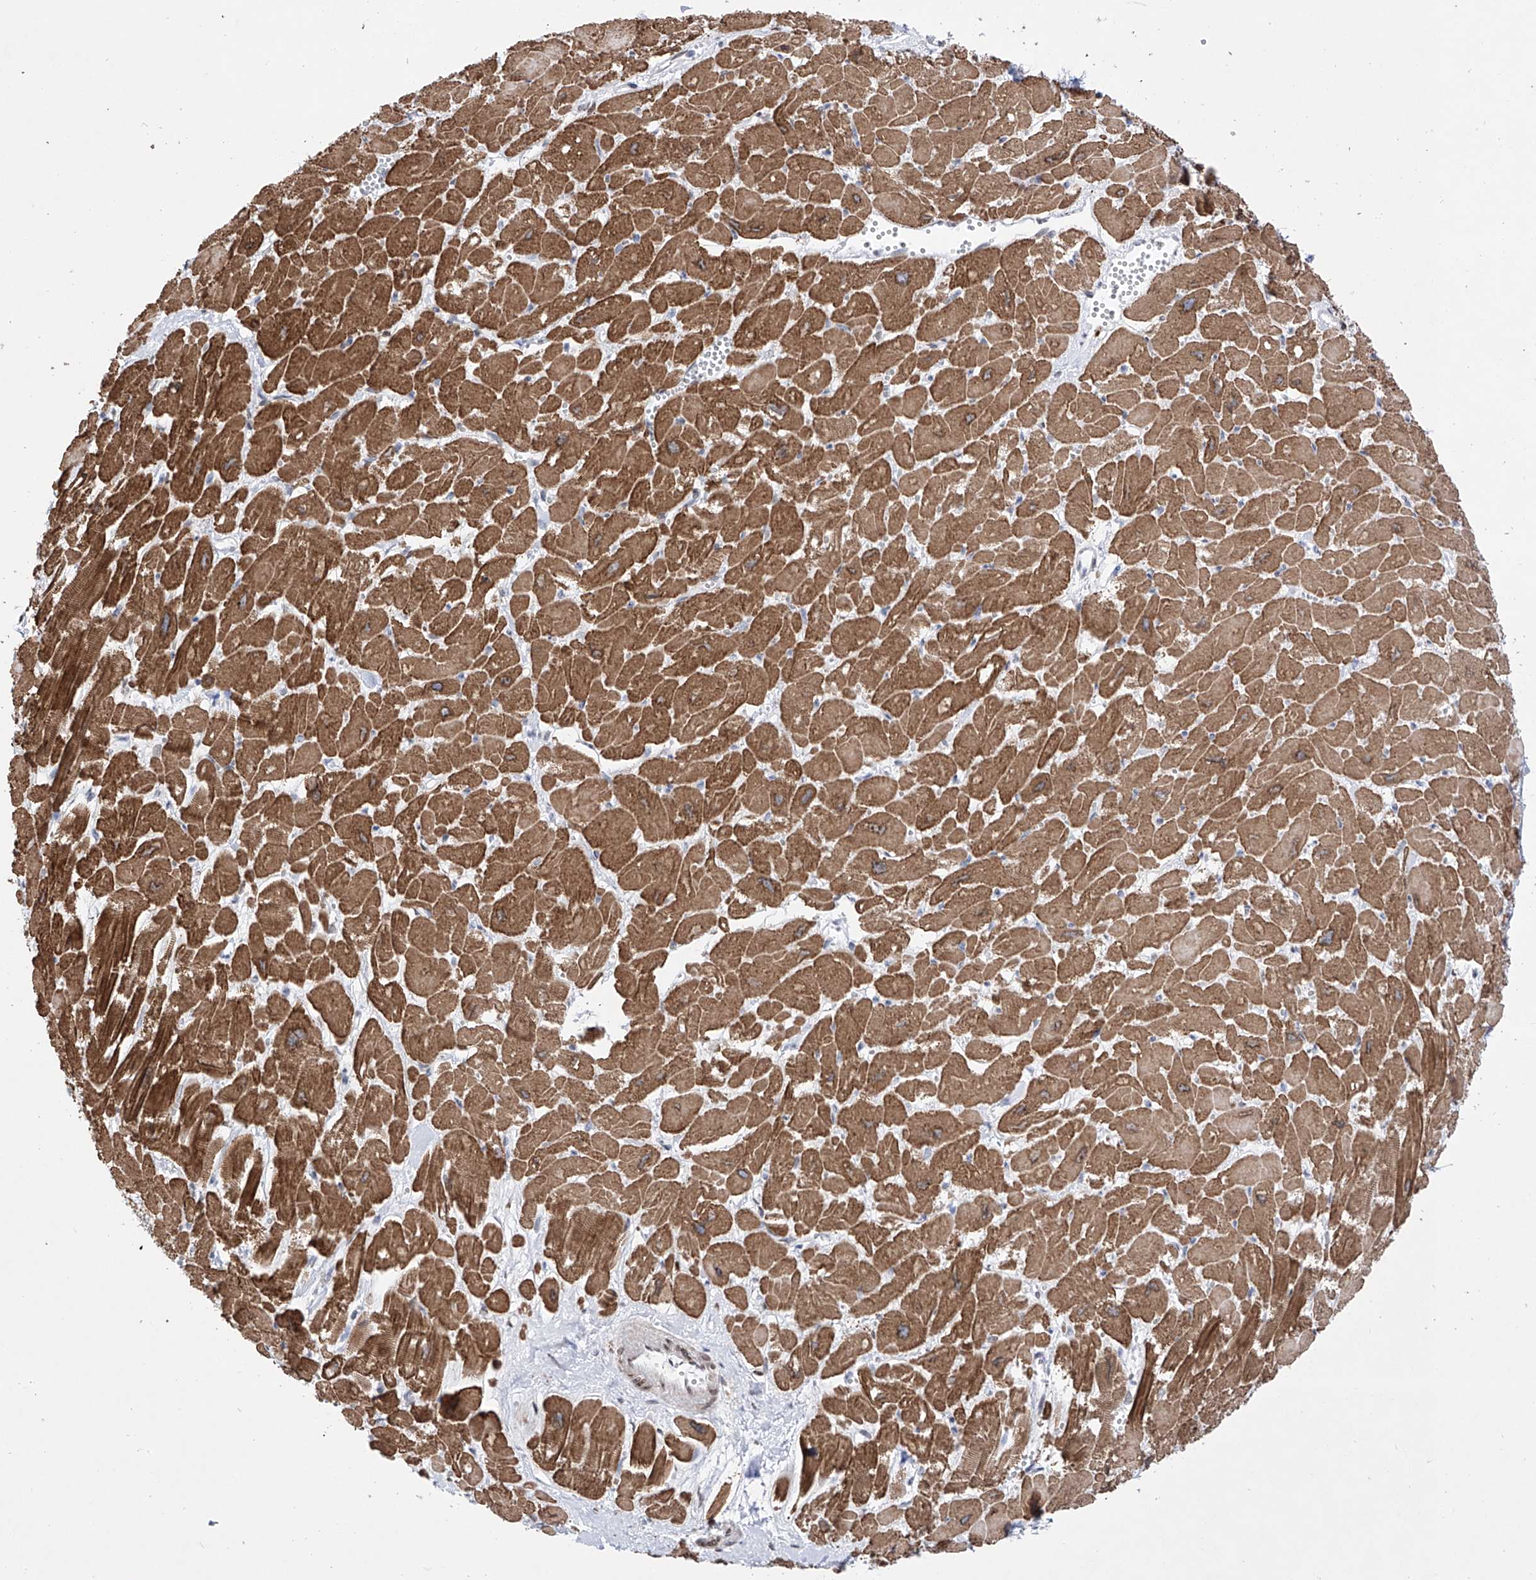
{"staining": {"intensity": "strong", "quantity": ">75%", "location": "cytoplasmic/membranous"}, "tissue": "heart muscle", "cell_type": "Cardiomyocytes", "image_type": "normal", "snomed": [{"axis": "morphology", "description": "Normal tissue, NOS"}, {"axis": "topography", "description": "Heart"}], "caption": "Immunohistochemical staining of unremarkable heart muscle displays high levels of strong cytoplasmic/membranous staining in about >75% of cardiomyocytes.", "gene": "LCLAT1", "patient": {"sex": "male", "age": 54}}